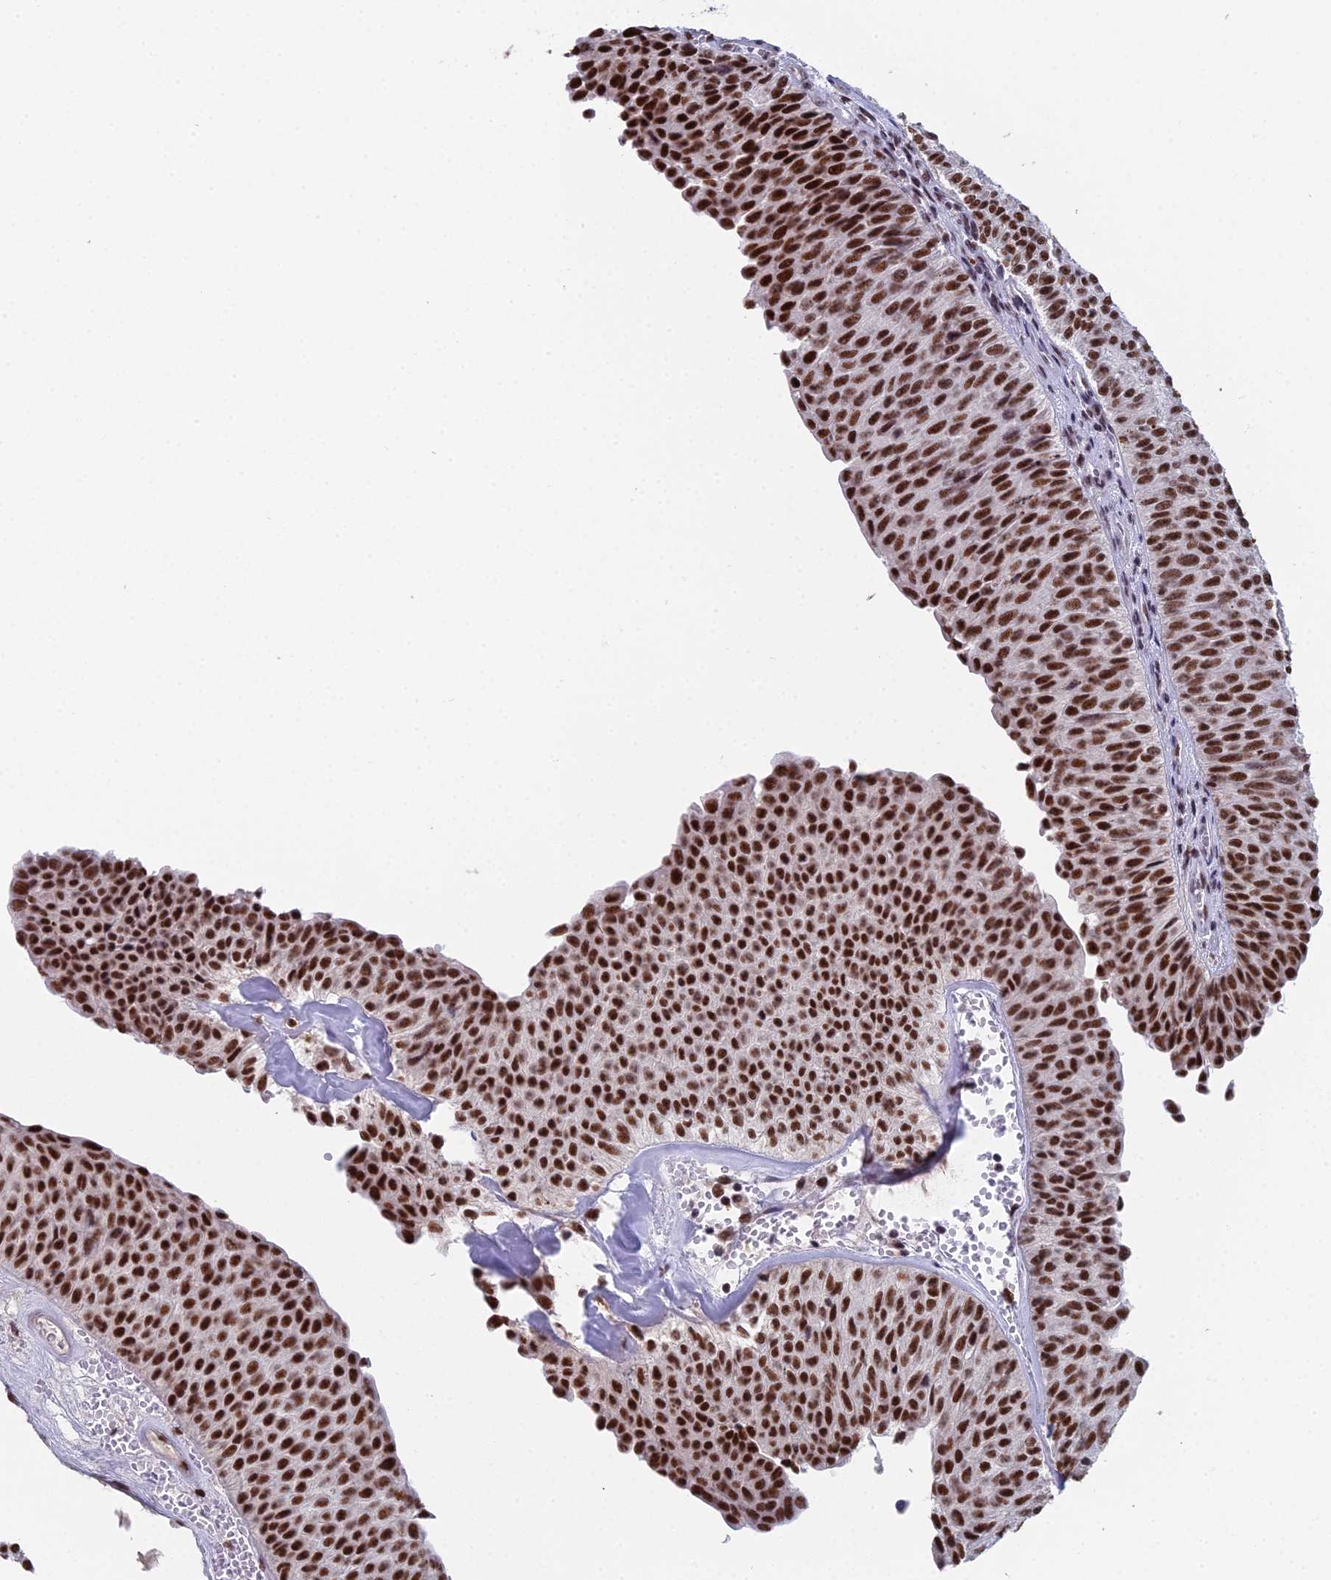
{"staining": {"intensity": "strong", "quantity": ">75%", "location": "nuclear"}, "tissue": "urothelial cancer", "cell_type": "Tumor cells", "image_type": "cancer", "snomed": [{"axis": "morphology", "description": "Urothelial carcinoma, Low grade"}, {"axis": "topography", "description": "Urinary bladder"}], "caption": "Urothelial cancer stained with a protein marker exhibits strong staining in tumor cells.", "gene": "SF3B3", "patient": {"sex": "male", "age": 78}}